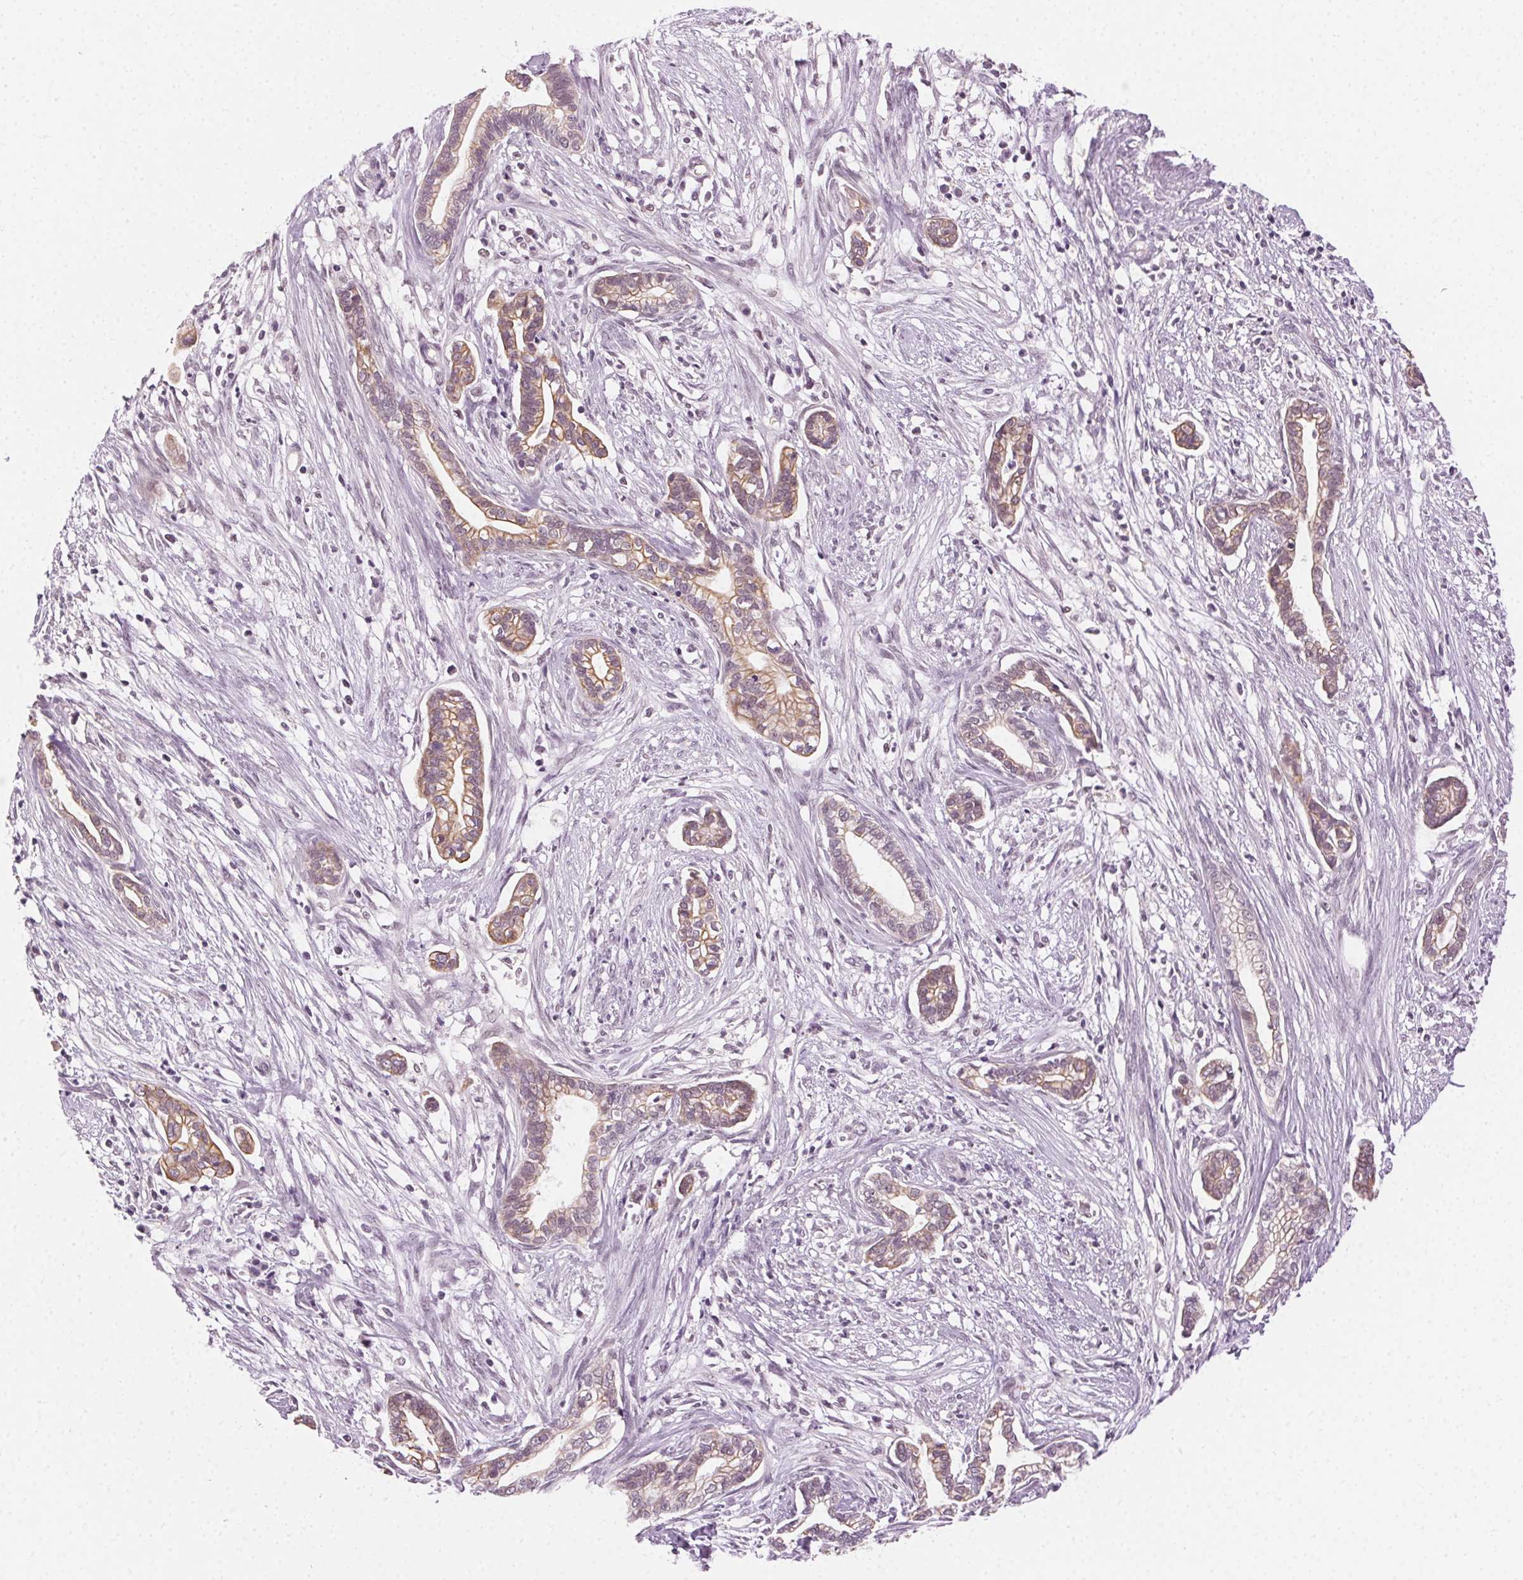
{"staining": {"intensity": "moderate", "quantity": ">75%", "location": "cytoplasmic/membranous"}, "tissue": "cervical cancer", "cell_type": "Tumor cells", "image_type": "cancer", "snomed": [{"axis": "morphology", "description": "Adenocarcinoma, NOS"}, {"axis": "topography", "description": "Cervix"}], "caption": "This is an image of IHC staining of cervical adenocarcinoma, which shows moderate positivity in the cytoplasmic/membranous of tumor cells.", "gene": "AIF1L", "patient": {"sex": "female", "age": 62}}